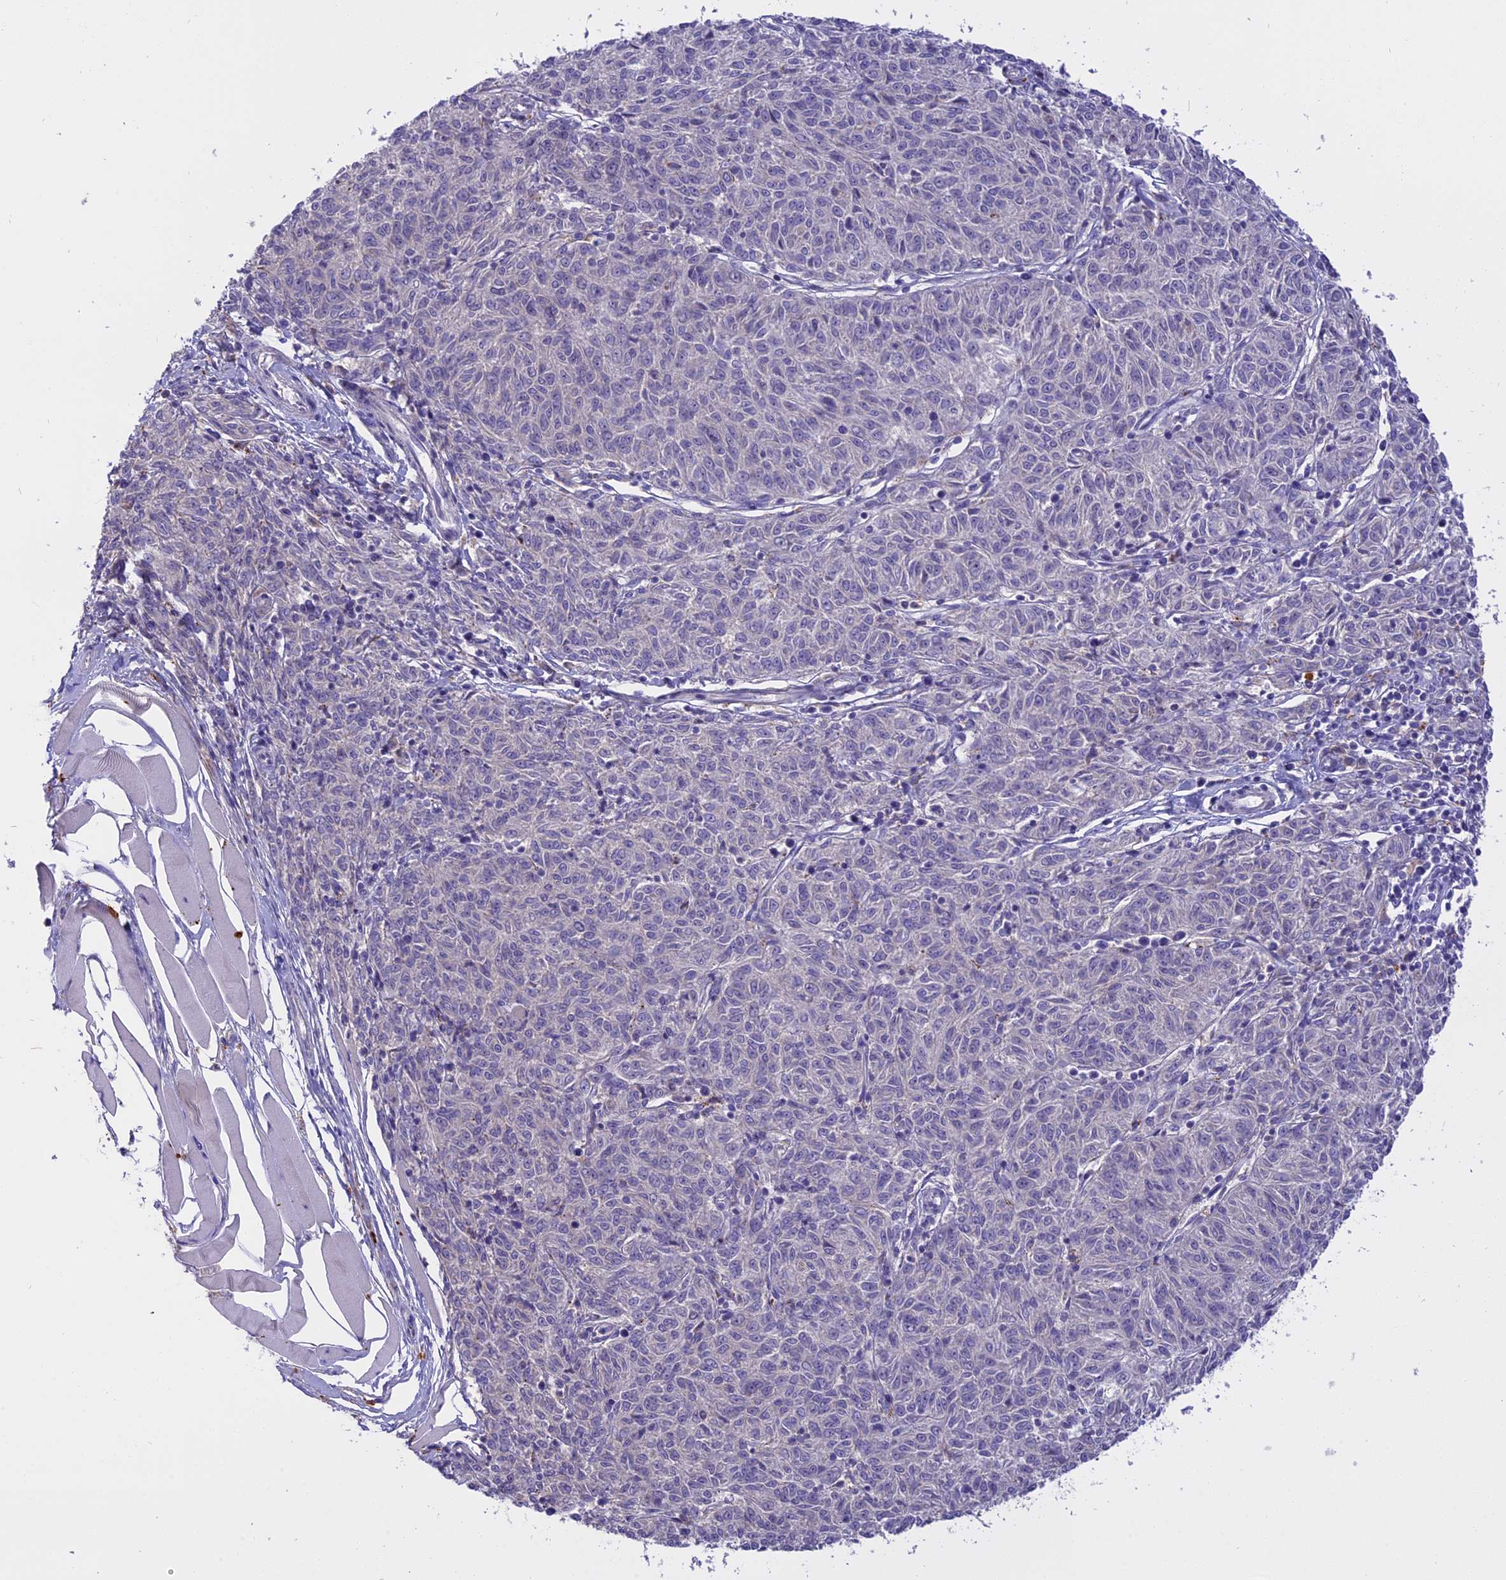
{"staining": {"intensity": "negative", "quantity": "none", "location": "none"}, "tissue": "melanoma", "cell_type": "Tumor cells", "image_type": "cancer", "snomed": [{"axis": "morphology", "description": "Malignant melanoma, NOS"}, {"axis": "topography", "description": "Skin"}], "caption": "Immunohistochemistry of human malignant melanoma demonstrates no positivity in tumor cells.", "gene": "LYPD6", "patient": {"sex": "female", "age": 72}}